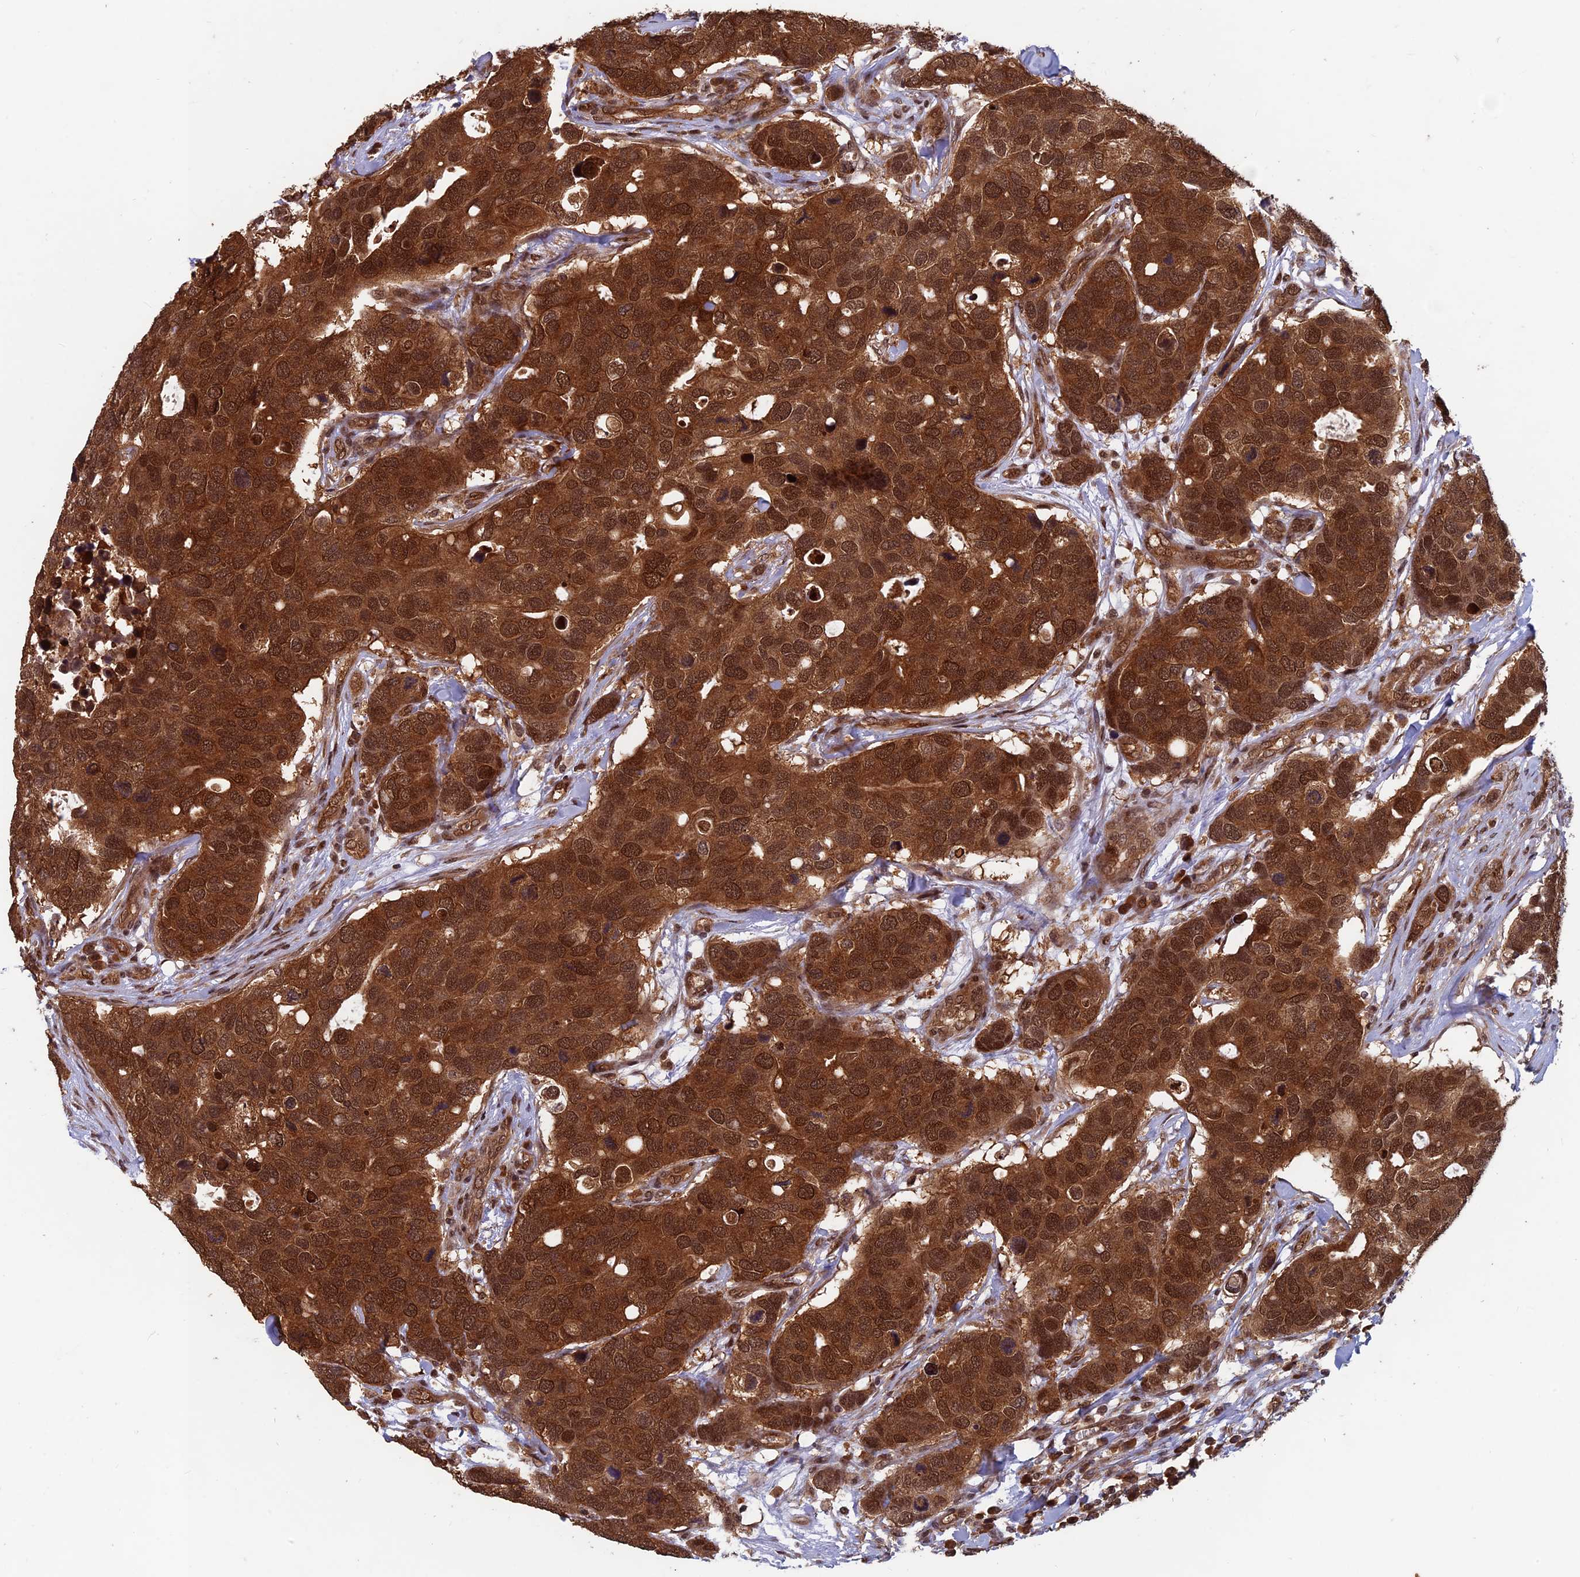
{"staining": {"intensity": "strong", "quantity": ">75%", "location": "cytoplasmic/membranous,nuclear"}, "tissue": "breast cancer", "cell_type": "Tumor cells", "image_type": "cancer", "snomed": [{"axis": "morphology", "description": "Duct carcinoma"}, {"axis": "topography", "description": "Breast"}], "caption": "There is high levels of strong cytoplasmic/membranous and nuclear positivity in tumor cells of intraductal carcinoma (breast), as demonstrated by immunohistochemical staining (brown color).", "gene": "FAM53C", "patient": {"sex": "female", "age": 83}}